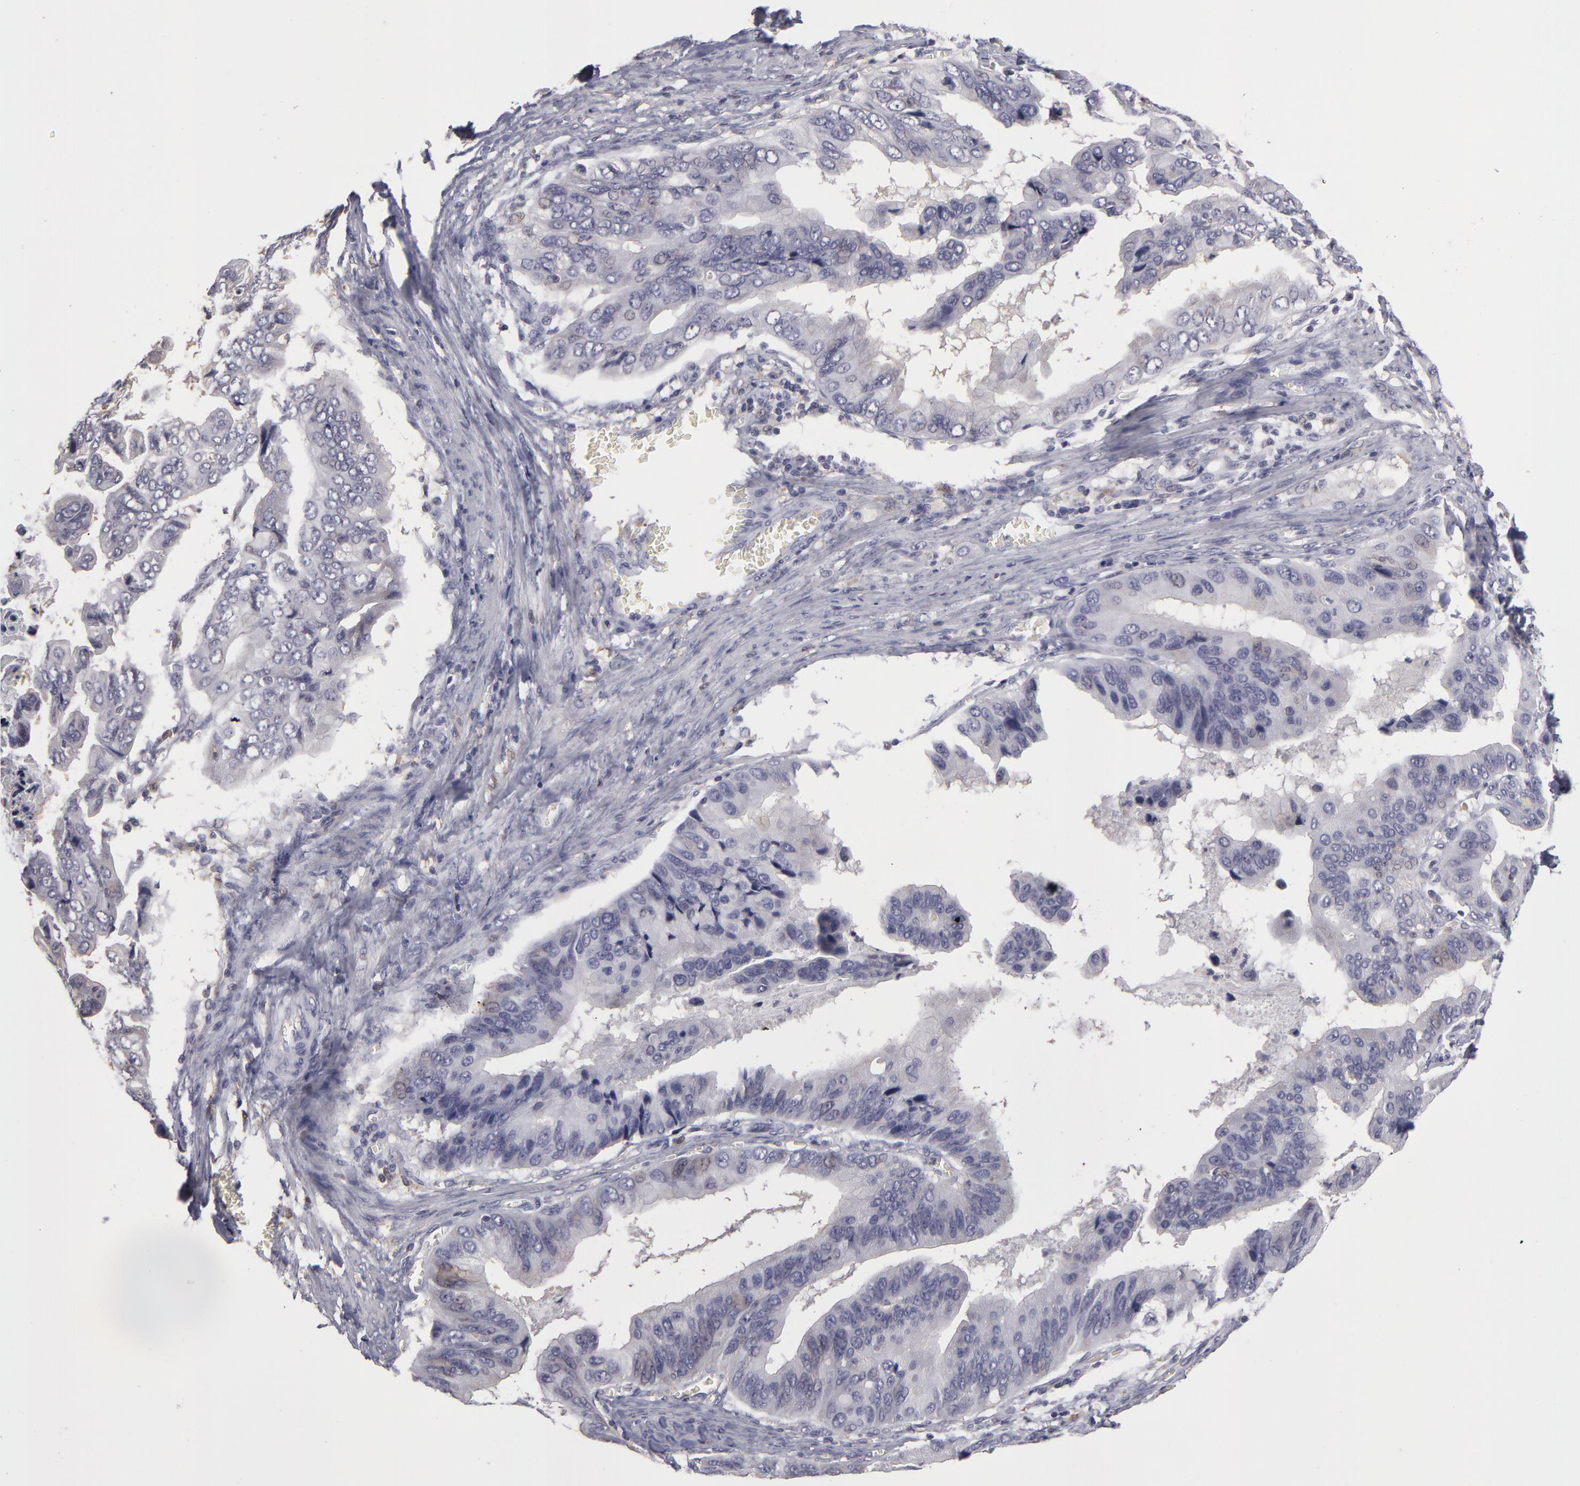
{"staining": {"intensity": "negative", "quantity": "none", "location": "none"}, "tissue": "stomach cancer", "cell_type": "Tumor cells", "image_type": "cancer", "snomed": [{"axis": "morphology", "description": "Adenocarcinoma, NOS"}, {"axis": "topography", "description": "Stomach, upper"}], "caption": "Stomach cancer (adenocarcinoma) stained for a protein using IHC displays no positivity tumor cells.", "gene": "GNPDA1", "patient": {"sex": "male", "age": 80}}